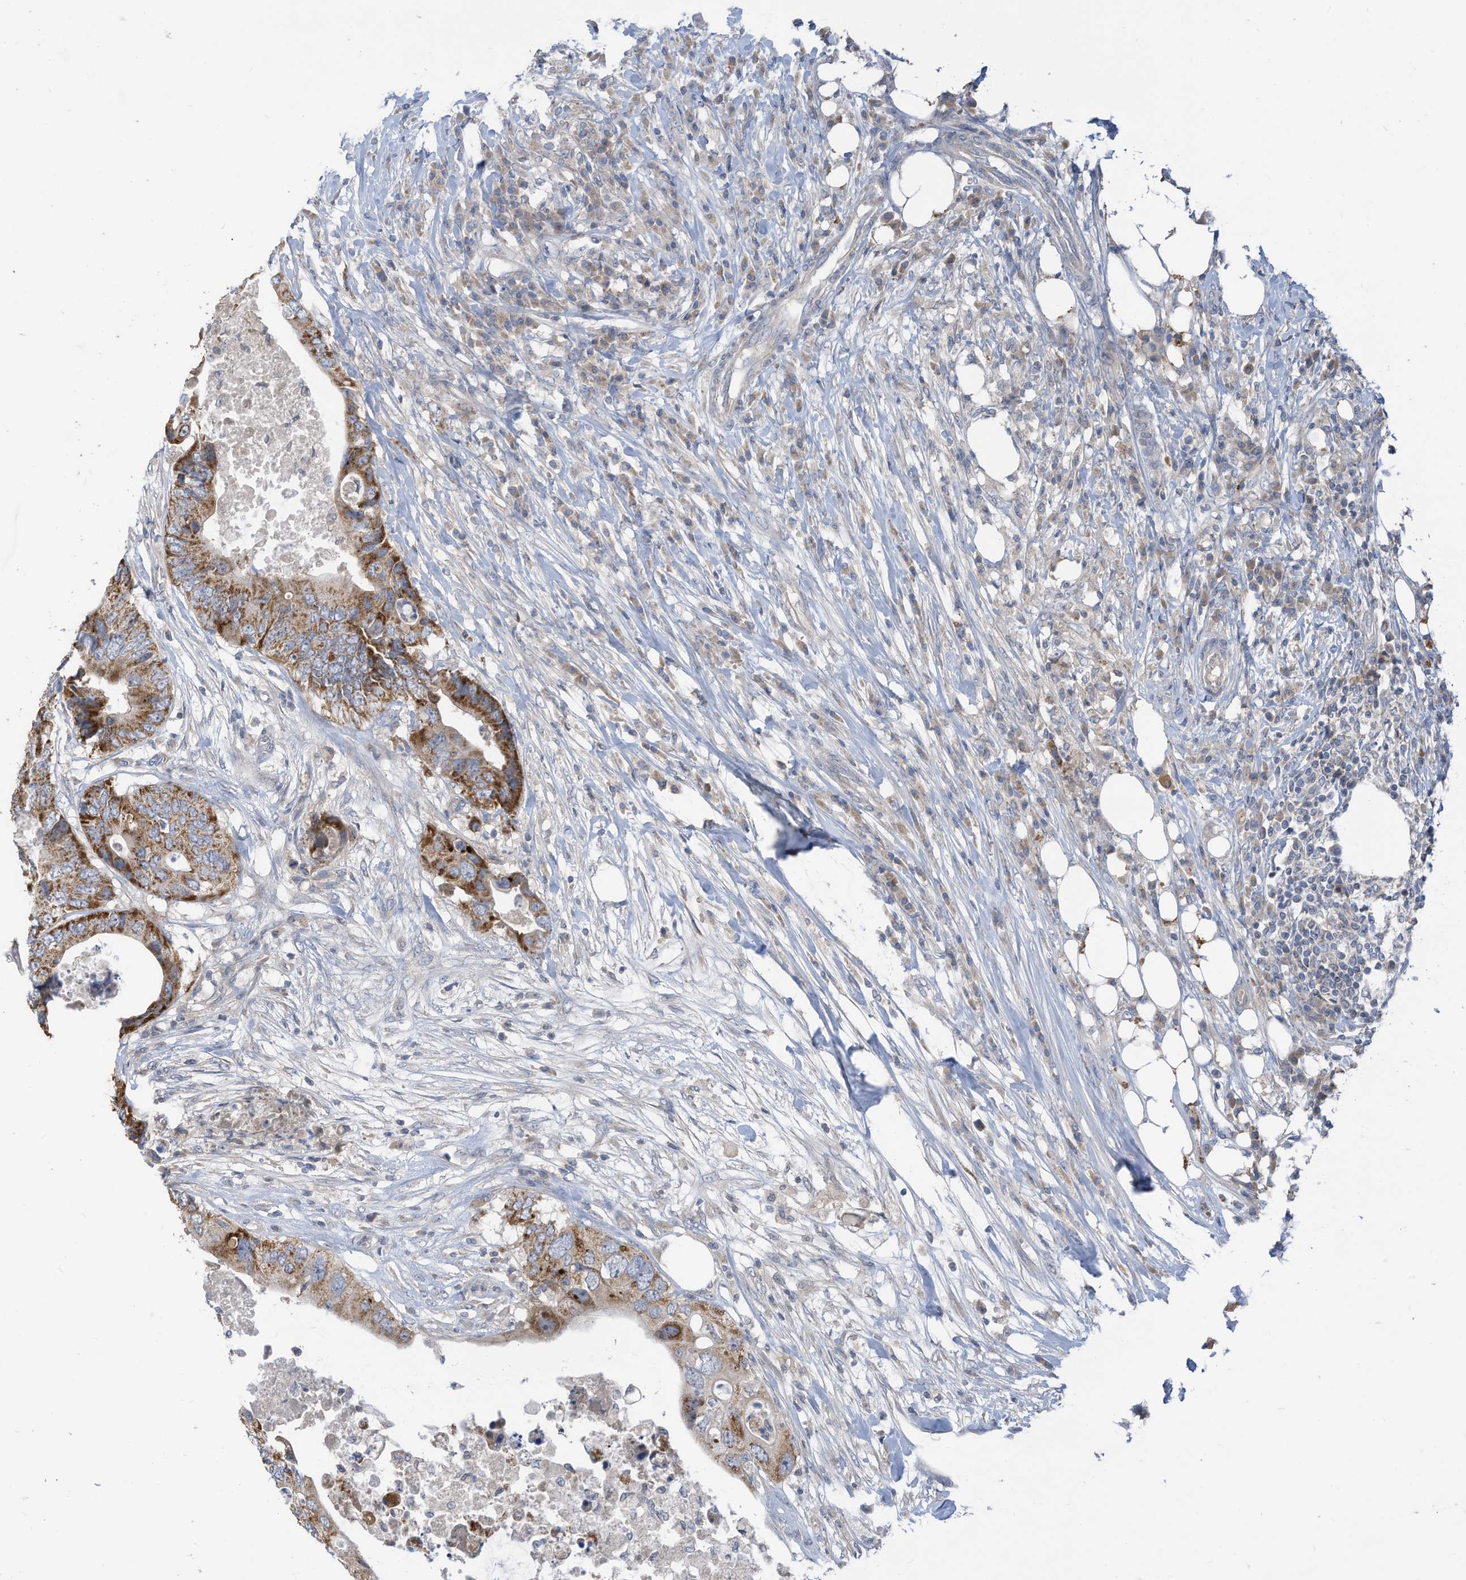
{"staining": {"intensity": "moderate", "quantity": "25%-75%", "location": "cytoplasmic/membranous"}, "tissue": "colorectal cancer", "cell_type": "Tumor cells", "image_type": "cancer", "snomed": [{"axis": "morphology", "description": "Adenocarcinoma, NOS"}, {"axis": "topography", "description": "Colon"}], "caption": "Immunohistochemistry (DAB (3,3'-diaminobenzidine)) staining of adenocarcinoma (colorectal) demonstrates moderate cytoplasmic/membranous protein positivity in approximately 25%-75% of tumor cells.", "gene": "SCGB1D2", "patient": {"sex": "male", "age": 71}}